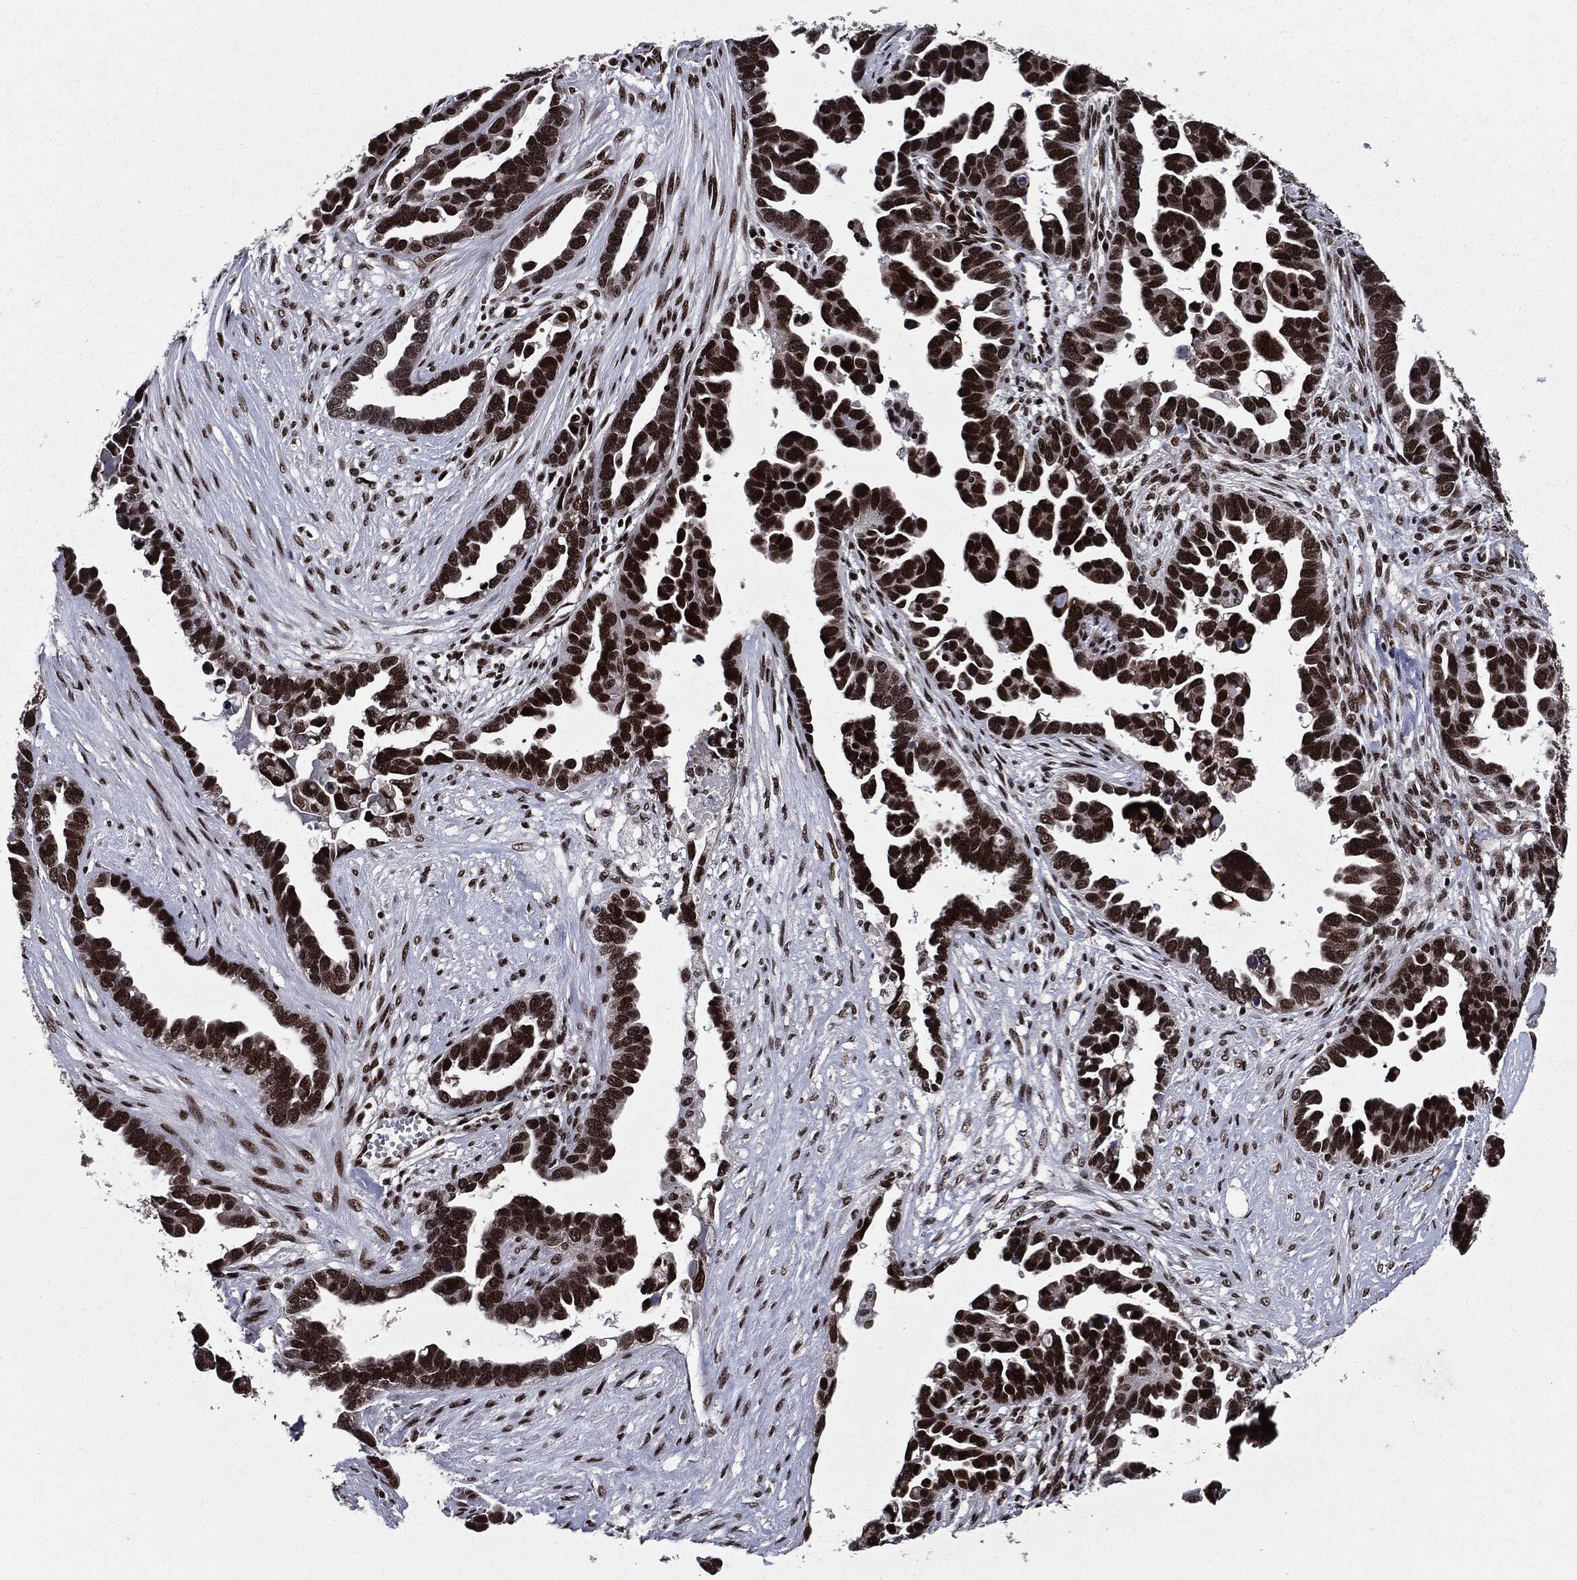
{"staining": {"intensity": "strong", "quantity": ">75%", "location": "nuclear"}, "tissue": "ovarian cancer", "cell_type": "Tumor cells", "image_type": "cancer", "snomed": [{"axis": "morphology", "description": "Cystadenocarcinoma, serous, NOS"}, {"axis": "topography", "description": "Ovary"}], "caption": "Ovarian cancer stained for a protein (brown) exhibits strong nuclear positive positivity in approximately >75% of tumor cells.", "gene": "ZFP91", "patient": {"sex": "female", "age": 54}}